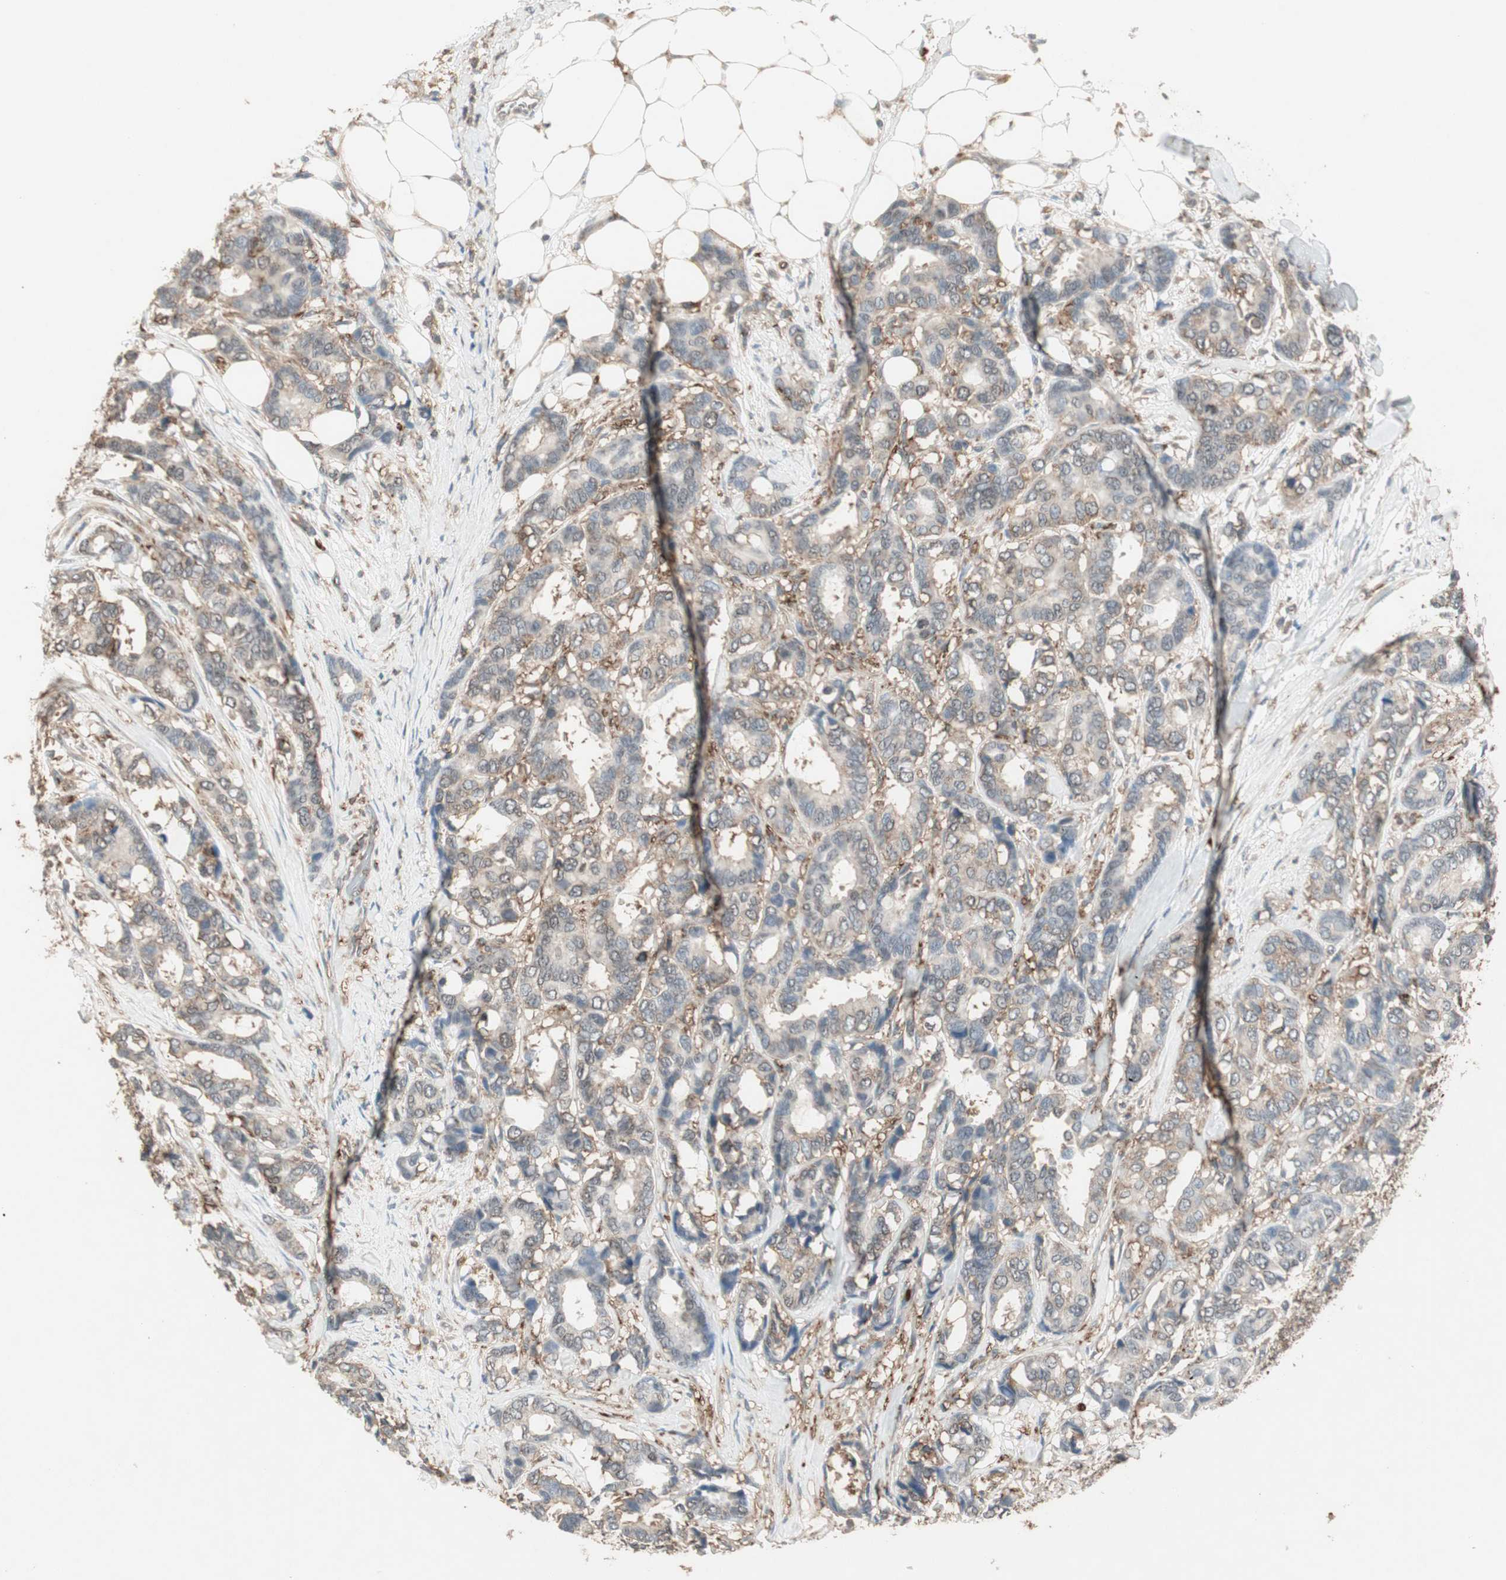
{"staining": {"intensity": "weak", "quantity": "25%-75%", "location": "cytoplasmic/membranous"}, "tissue": "breast cancer", "cell_type": "Tumor cells", "image_type": "cancer", "snomed": [{"axis": "morphology", "description": "Duct carcinoma"}, {"axis": "topography", "description": "Breast"}], "caption": "About 25%-75% of tumor cells in infiltrating ductal carcinoma (breast) exhibit weak cytoplasmic/membranous protein positivity as visualized by brown immunohistochemical staining.", "gene": "MMP3", "patient": {"sex": "female", "age": 87}}